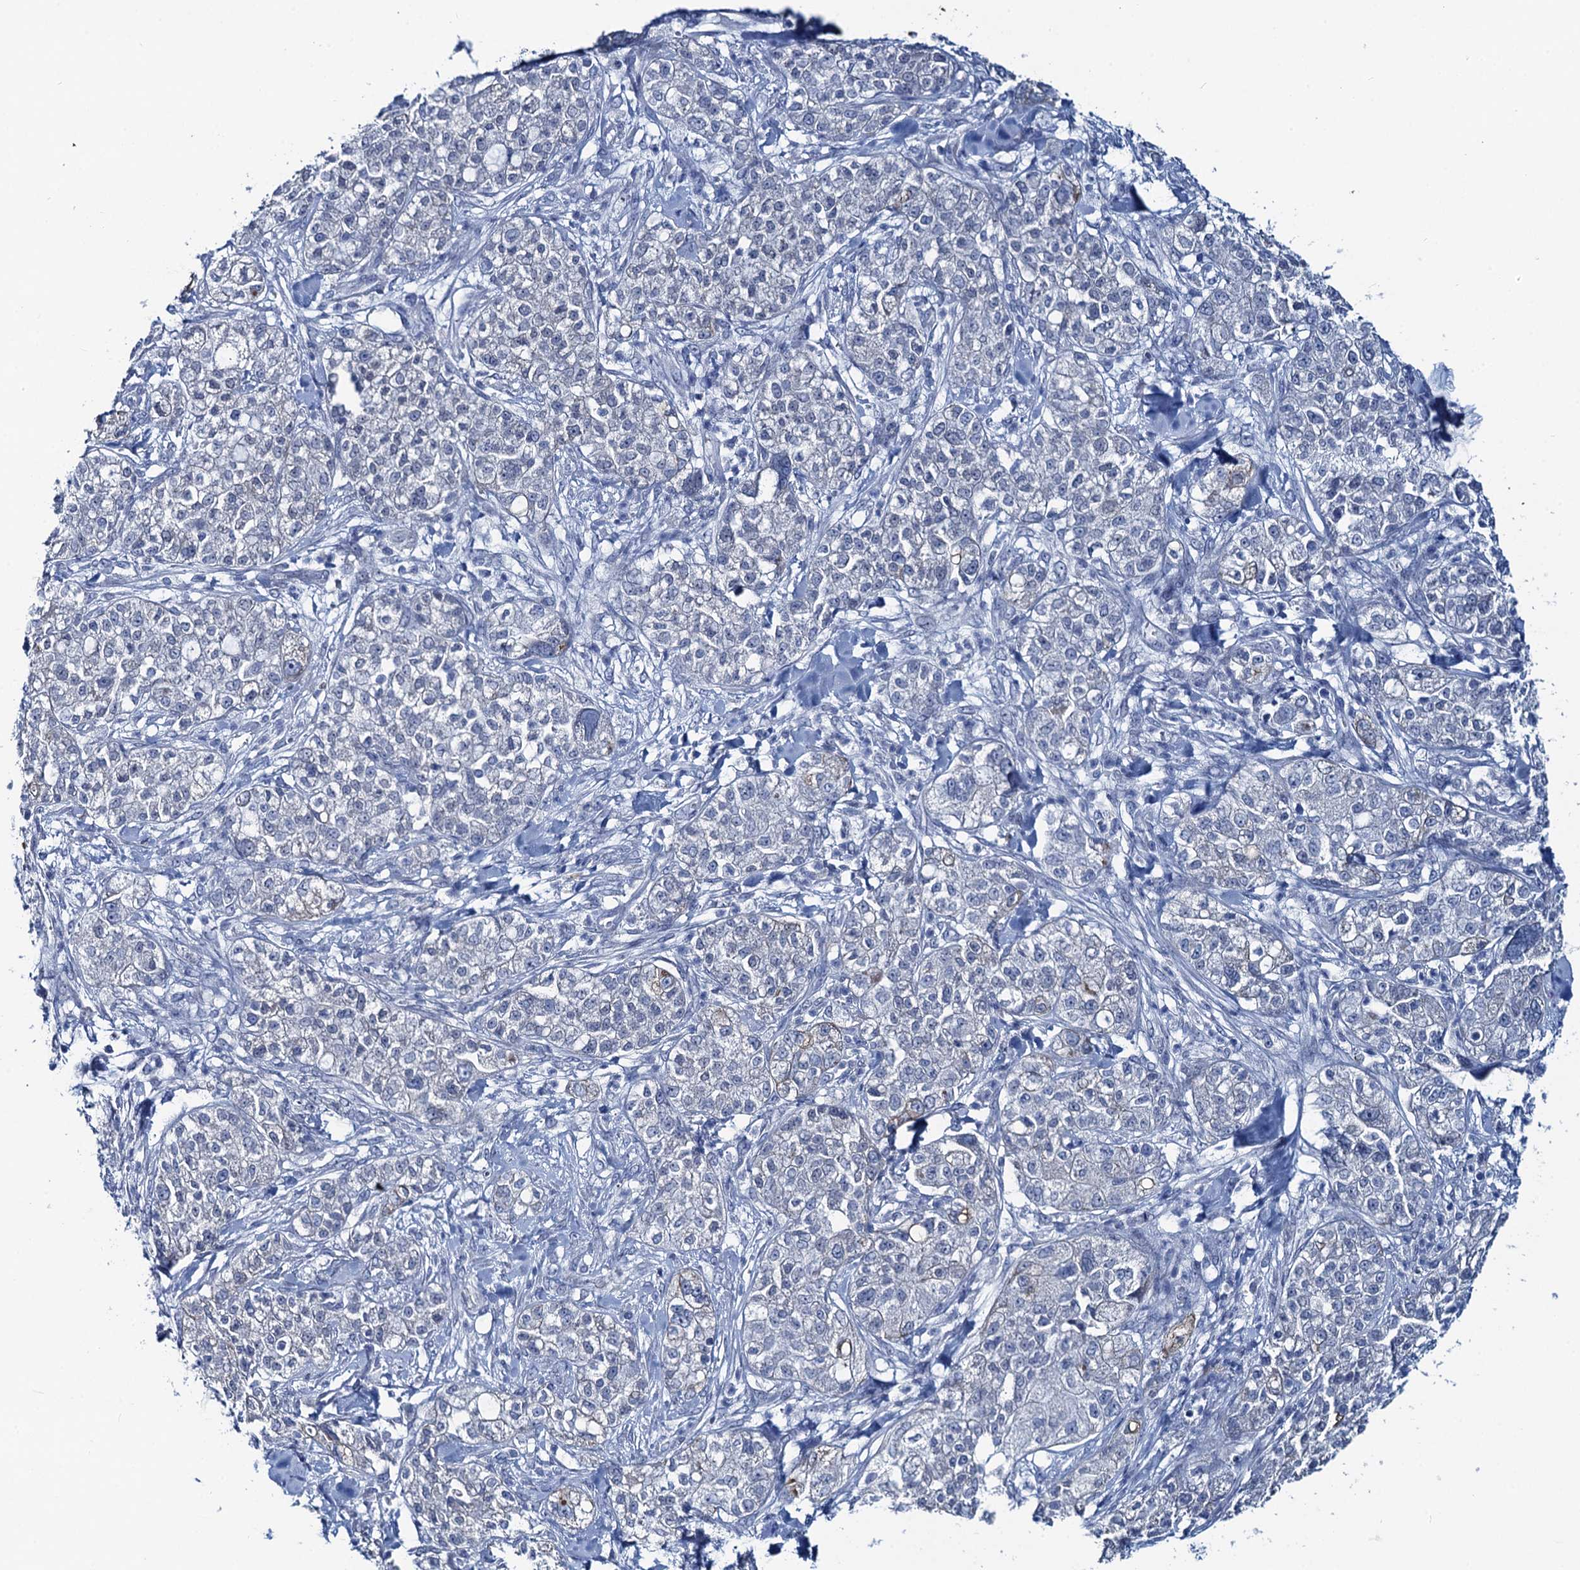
{"staining": {"intensity": "weak", "quantity": "<25%", "location": "cytoplasmic/membranous"}, "tissue": "pancreatic cancer", "cell_type": "Tumor cells", "image_type": "cancer", "snomed": [{"axis": "morphology", "description": "Adenocarcinoma, NOS"}, {"axis": "topography", "description": "Pancreas"}], "caption": "Immunohistochemistry (IHC) of pancreatic adenocarcinoma exhibits no staining in tumor cells.", "gene": "TOX3", "patient": {"sex": "female", "age": 78}}